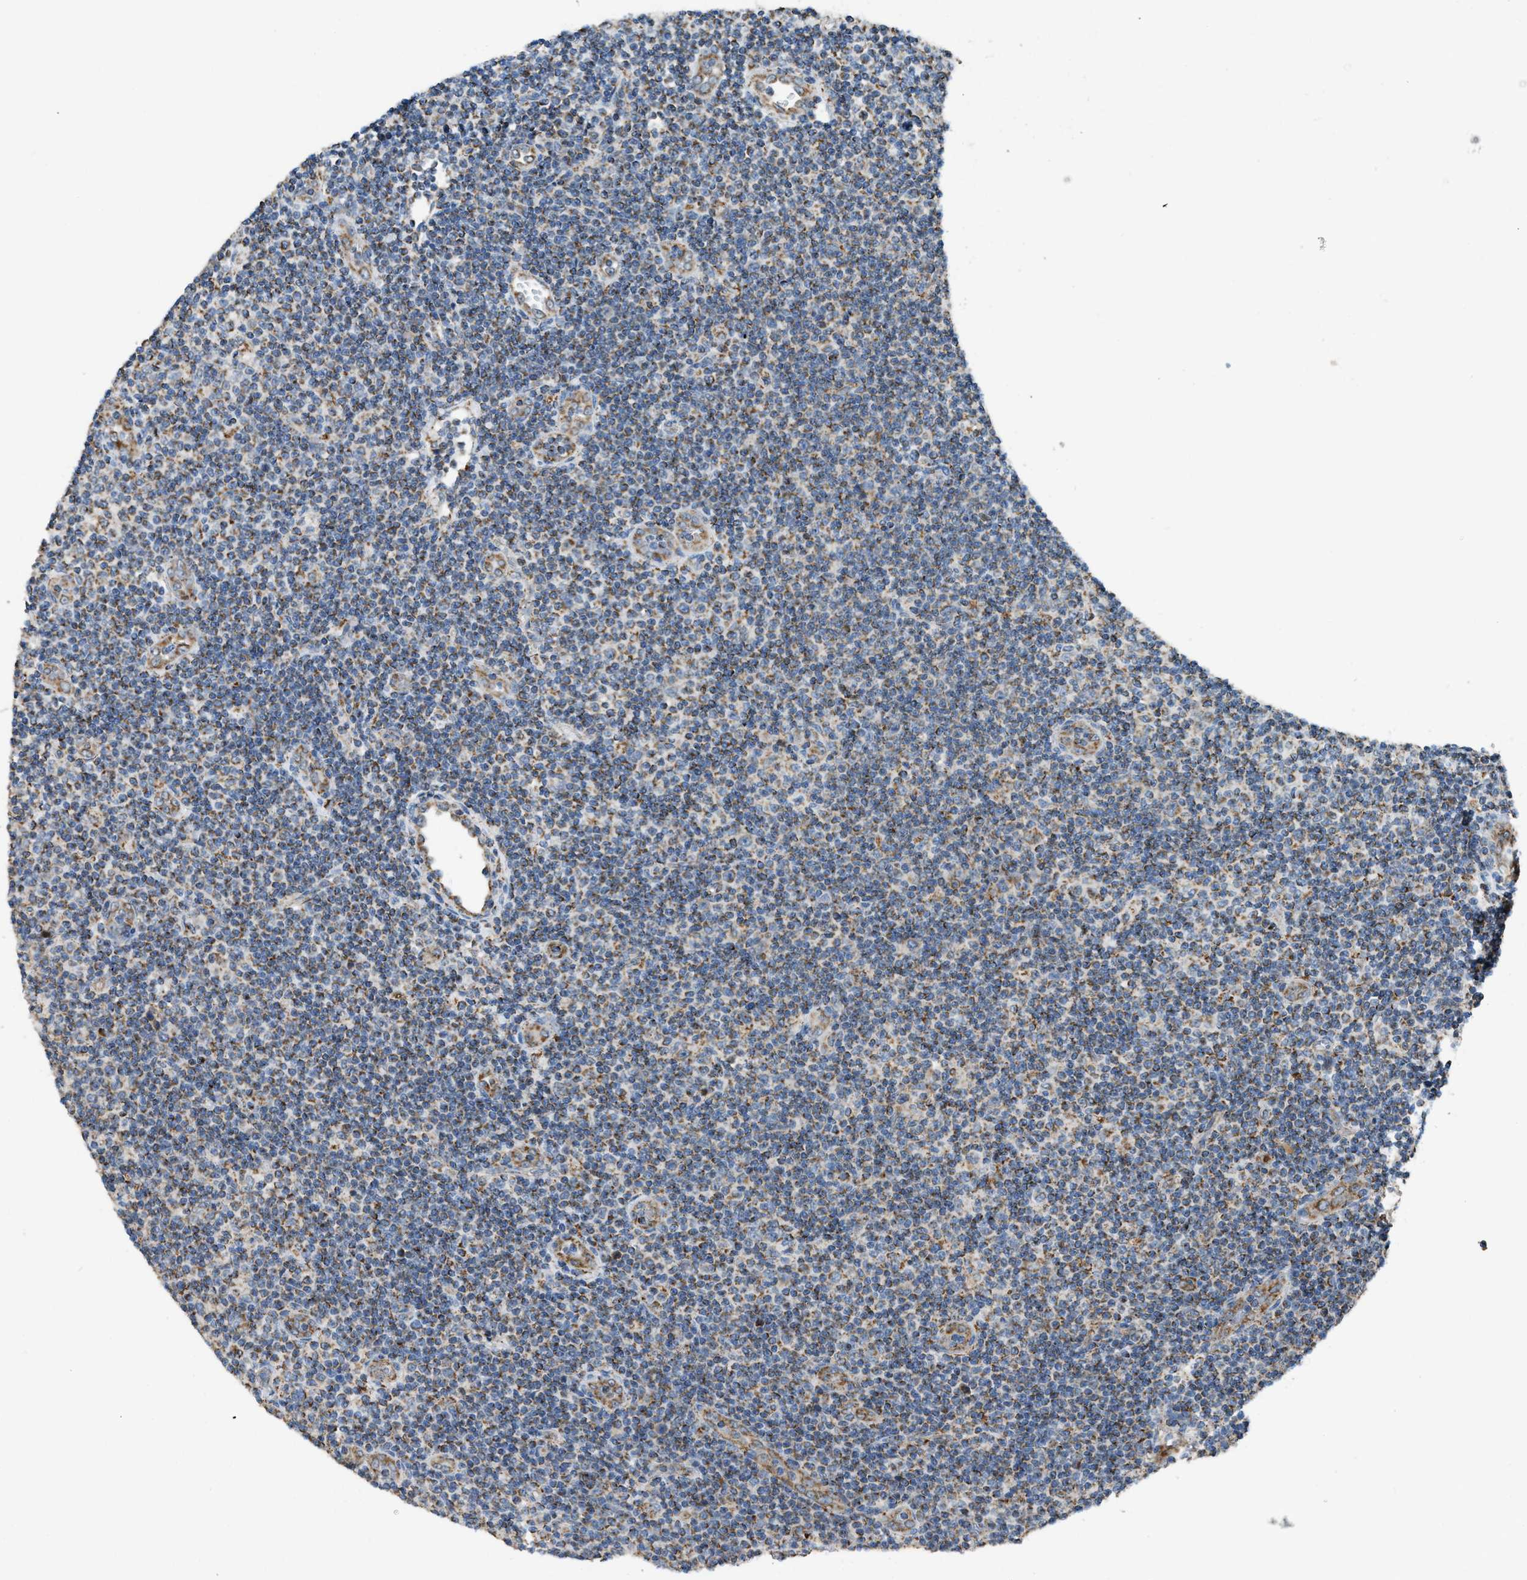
{"staining": {"intensity": "weak", "quantity": "25%-75%", "location": "cytoplasmic/membranous"}, "tissue": "lymphoma", "cell_type": "Tumor cells", "image_type": "cancer", "snomed": [{"axis": "morphology", "description": "Malignant lymphoma, non-Hodgkin's type, Low grade"}, {"axis": "topography", "description": "Lymph node"}], "caption": "Immunohistochemical staining of malignant lymphoma, non-Hodgkin's type (low-grade) displays low levels of weak cytoplasmic/membranous protein positivity in approximately 25%-75% of tumor cells.", "gene": "ETFB", "patient": {"sex": "male", "age": 83}}